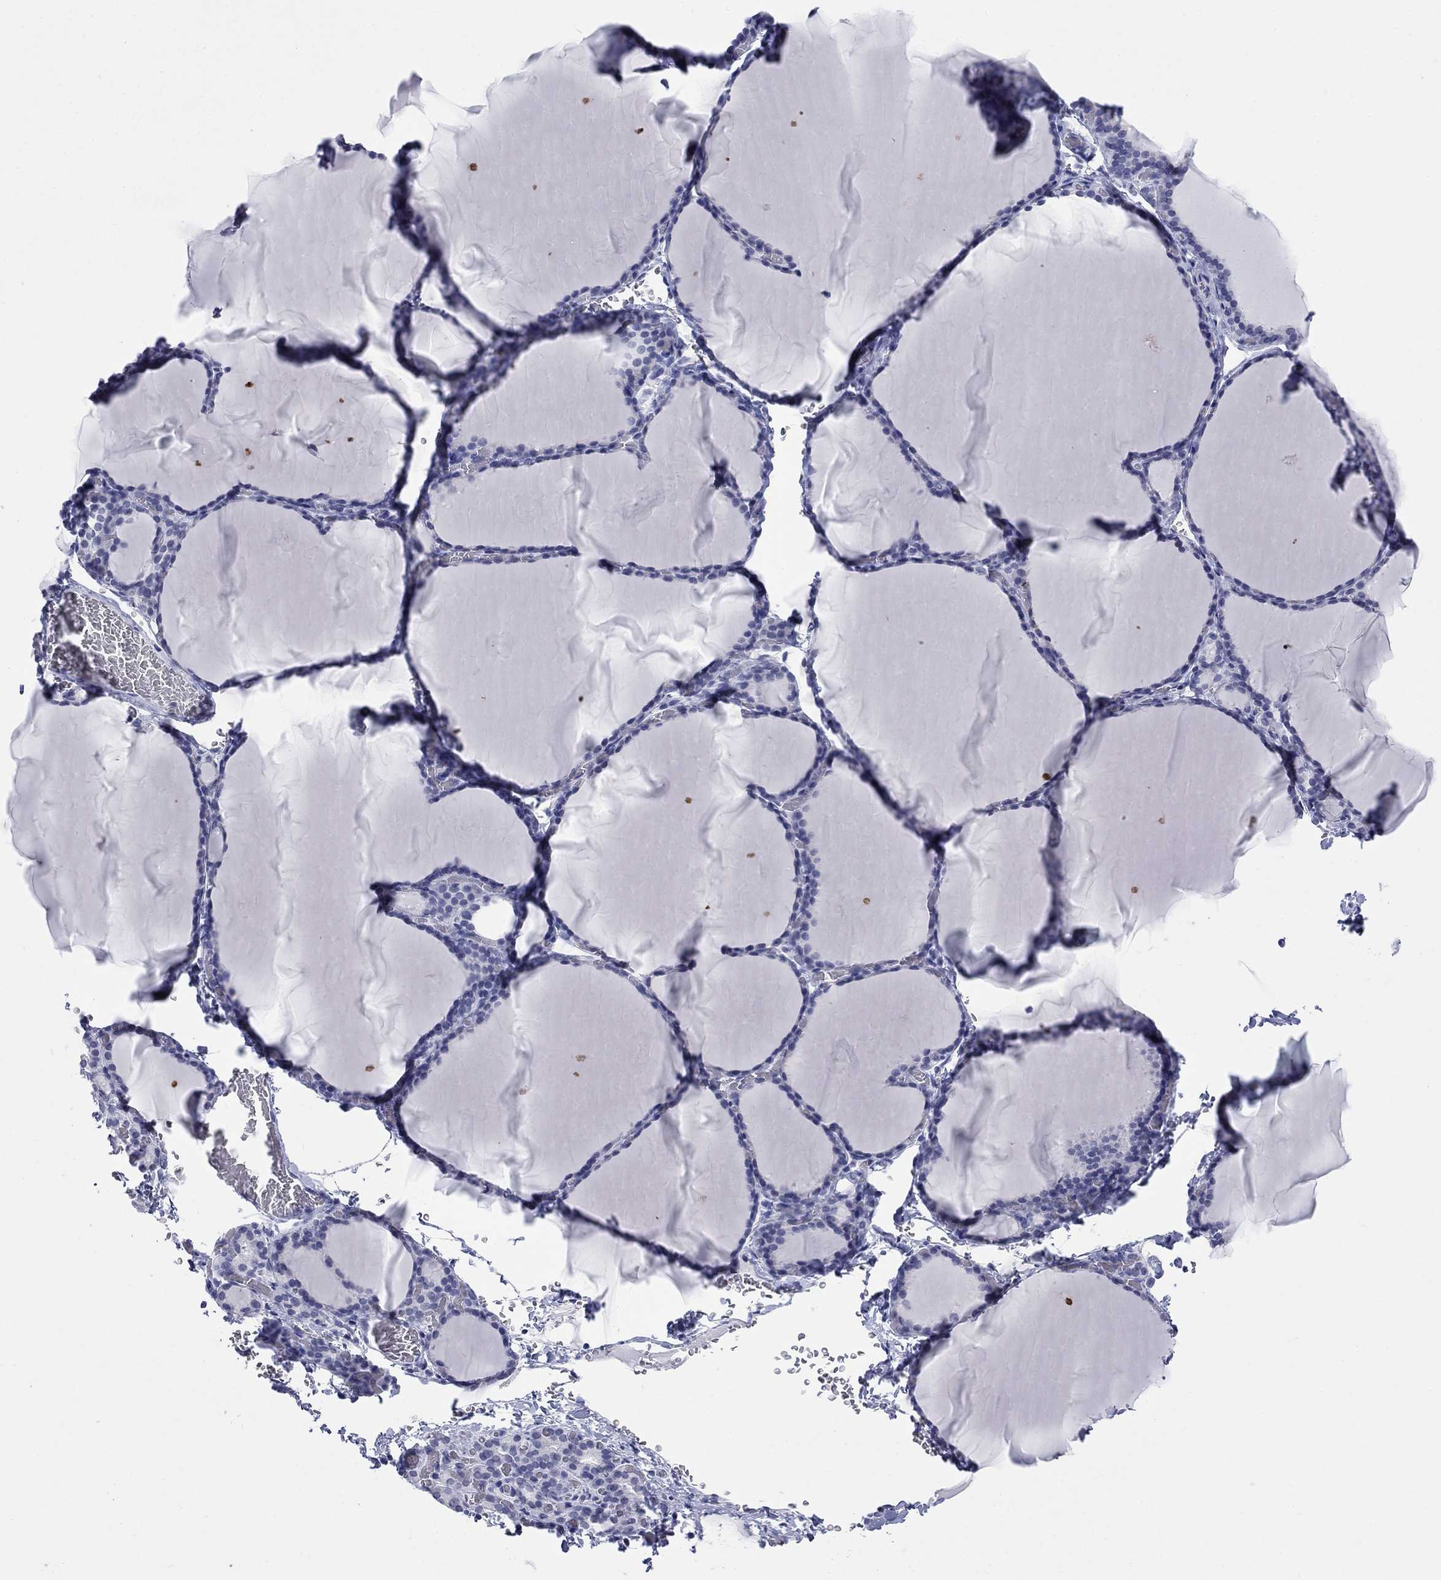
{"staining": {"intensity": "negative", "quantity": "none", "location": "none"}, "tissue": "thyroid gland", "cell_type": "Glandular cells", "image_type": "normal", "snomed": [{"axis": "morphology", "description": "Normal tissue, NOS"}, {"axis": "morphology", "description": "Hyperplasia, NOS"}, {"axis": "topography", "description": "Thyroid gland"}], "caption": "Immunohistochemical staining of benign thyroid gland exhibits no significant expression in glandular cells.", "gene": "ECEL1", "patient": {"sex": "female", "age": 27}}